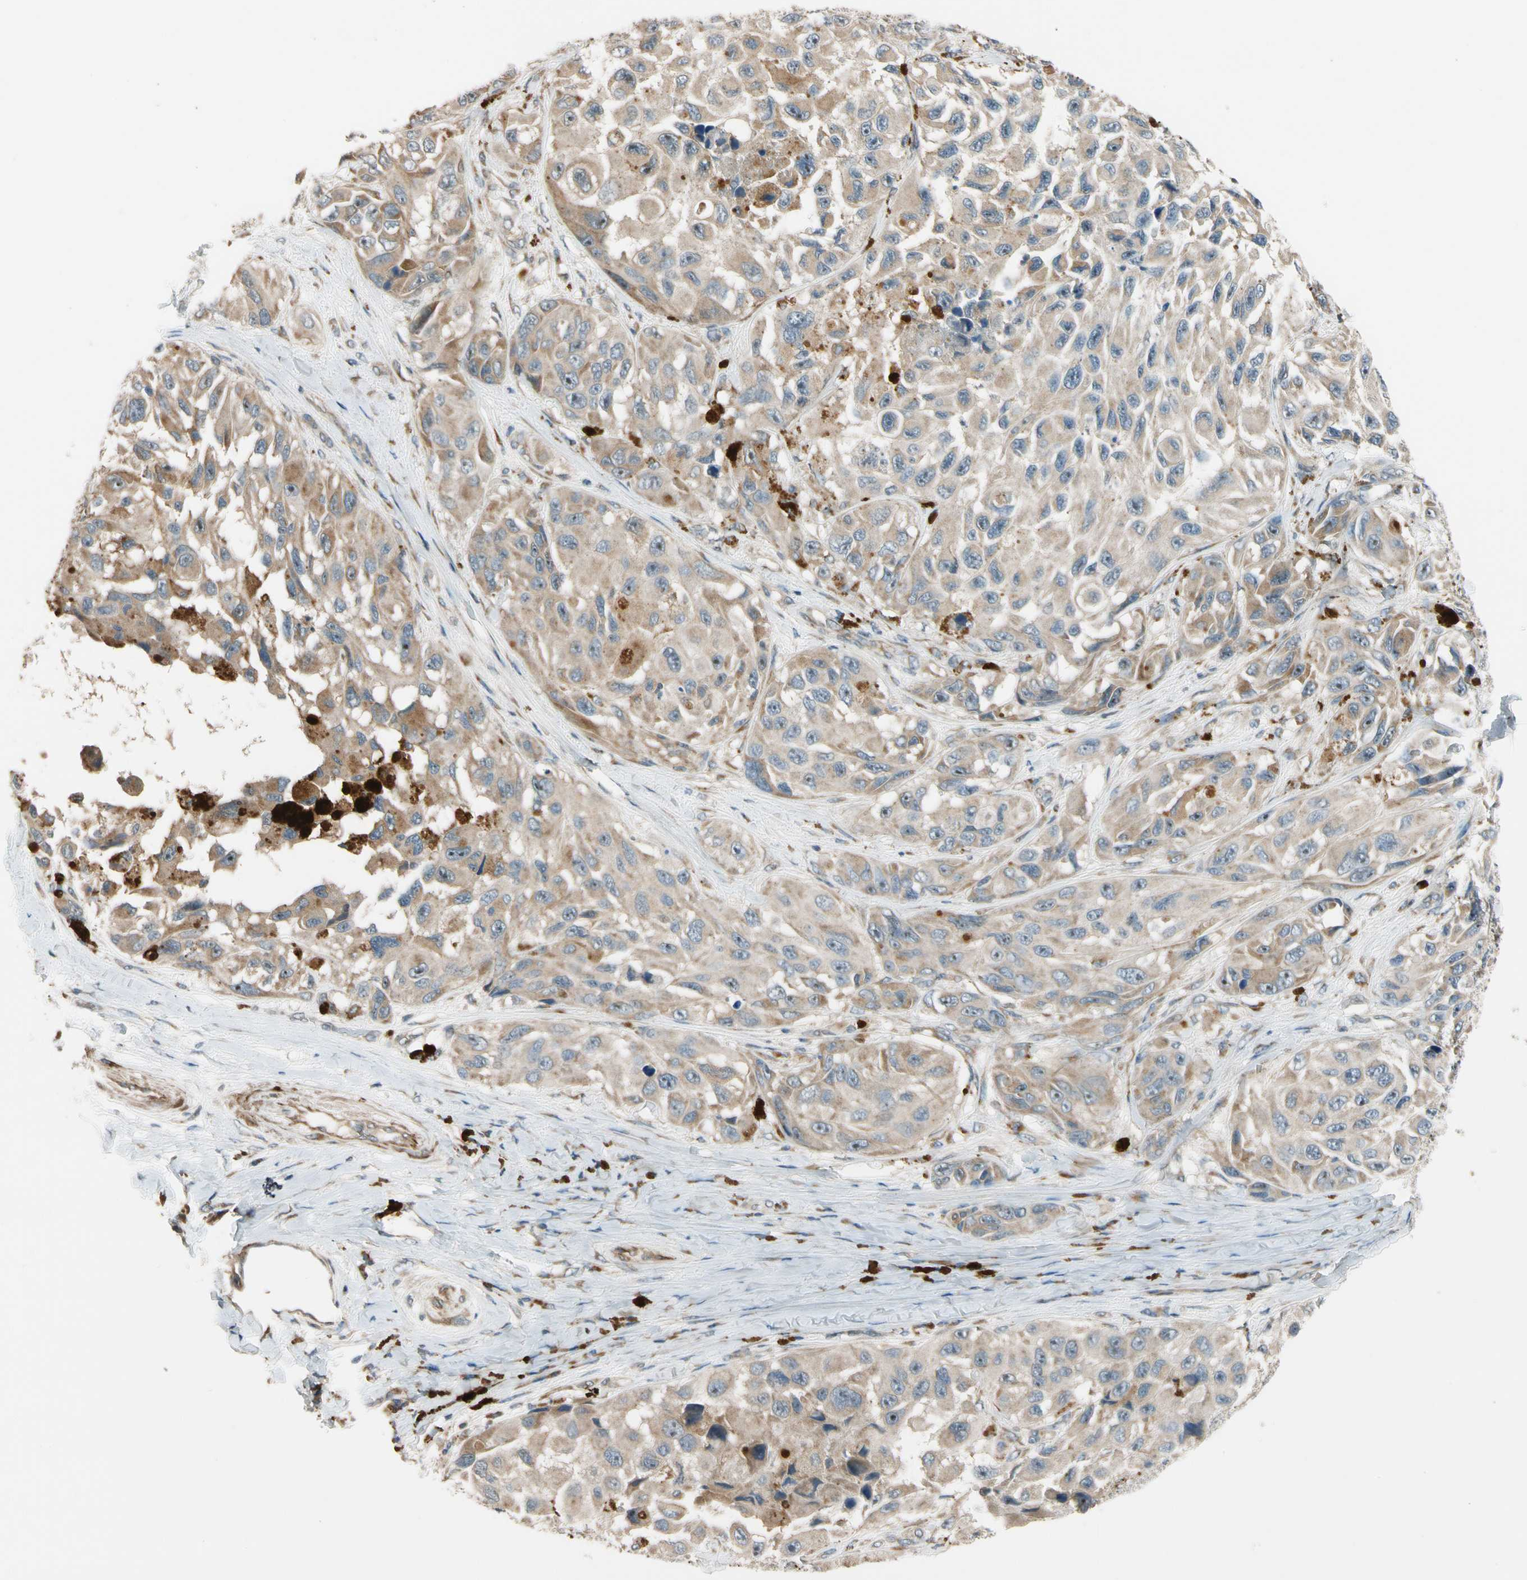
{"staining": {"intensity": "weak", "quantity": "25%-75%", "location": "cytoplasmic/membranous"}, "tissue": "melanoma", "cell_type": "Tumor cells", "image_type": "cancer", "snomed": [{"axis": "morphology", "description": "Malignant melanoma, NOS"}, {"axis": "topography", "description": "Skin"}], "caption": "Protein expression analysis of human melanoma reveals weak cytoplasmic/membranous positivity in approximately 25%-75% of tumor cells.", "gene": "MST1R", "patient": {"sex": "female", "age": 73}}